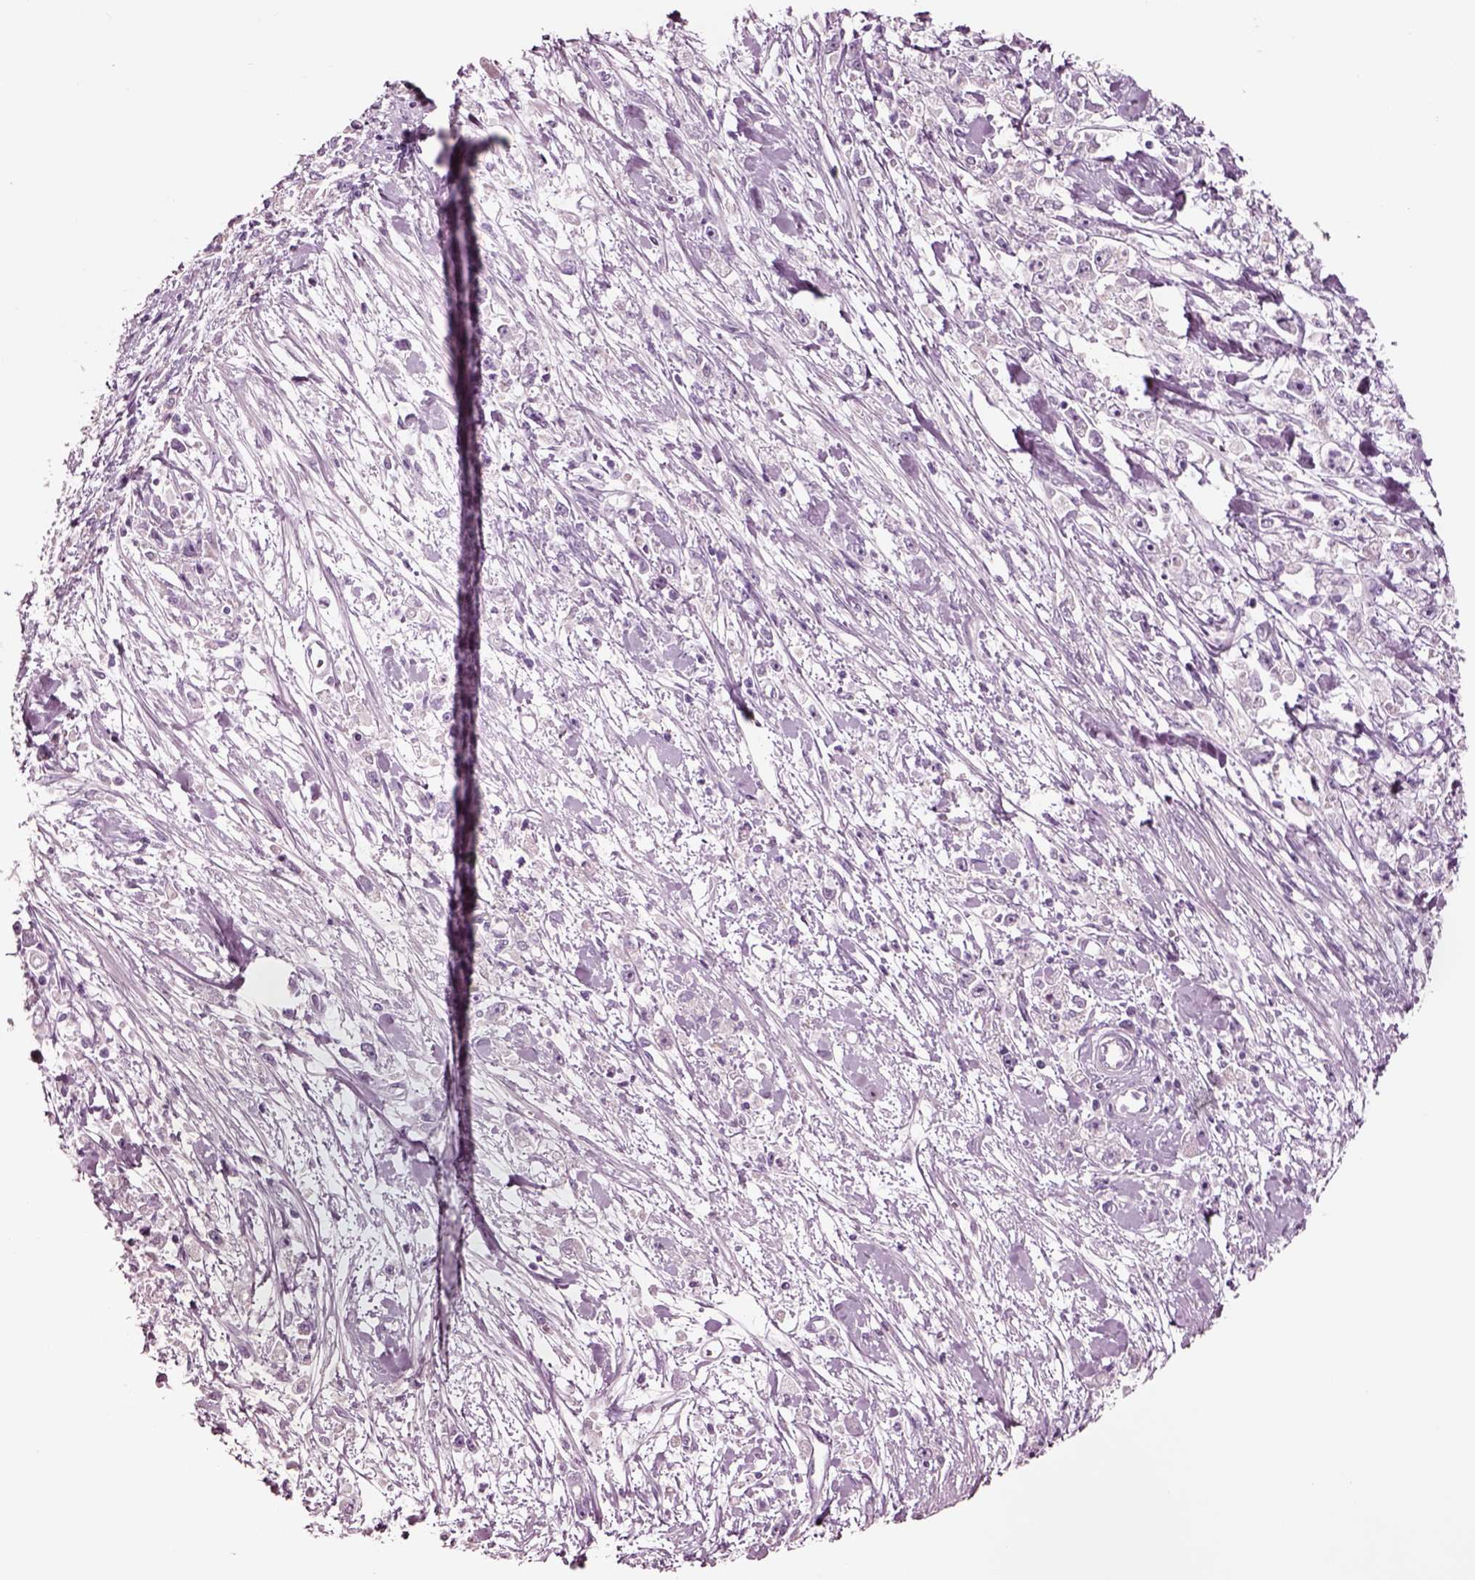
{"staining": {"intensity": "negative", "quantity": "none", "location": "none"}, "tissue": "stomach cancer", "cell_type": "Tumor cells", "image_type": "cancer", "snomed": [{"axis": "morphology", "description": "Adenocarcinoma, NOS"}, {"axis": "topography", "description": "Stomach"}], "caption": "This is an immunohistochemistry image of human stomach adenocarcinoma. There is no staining in tumor cells.", "gene": "NMRK2", "patient": {"sex": "female", "age": 59}}